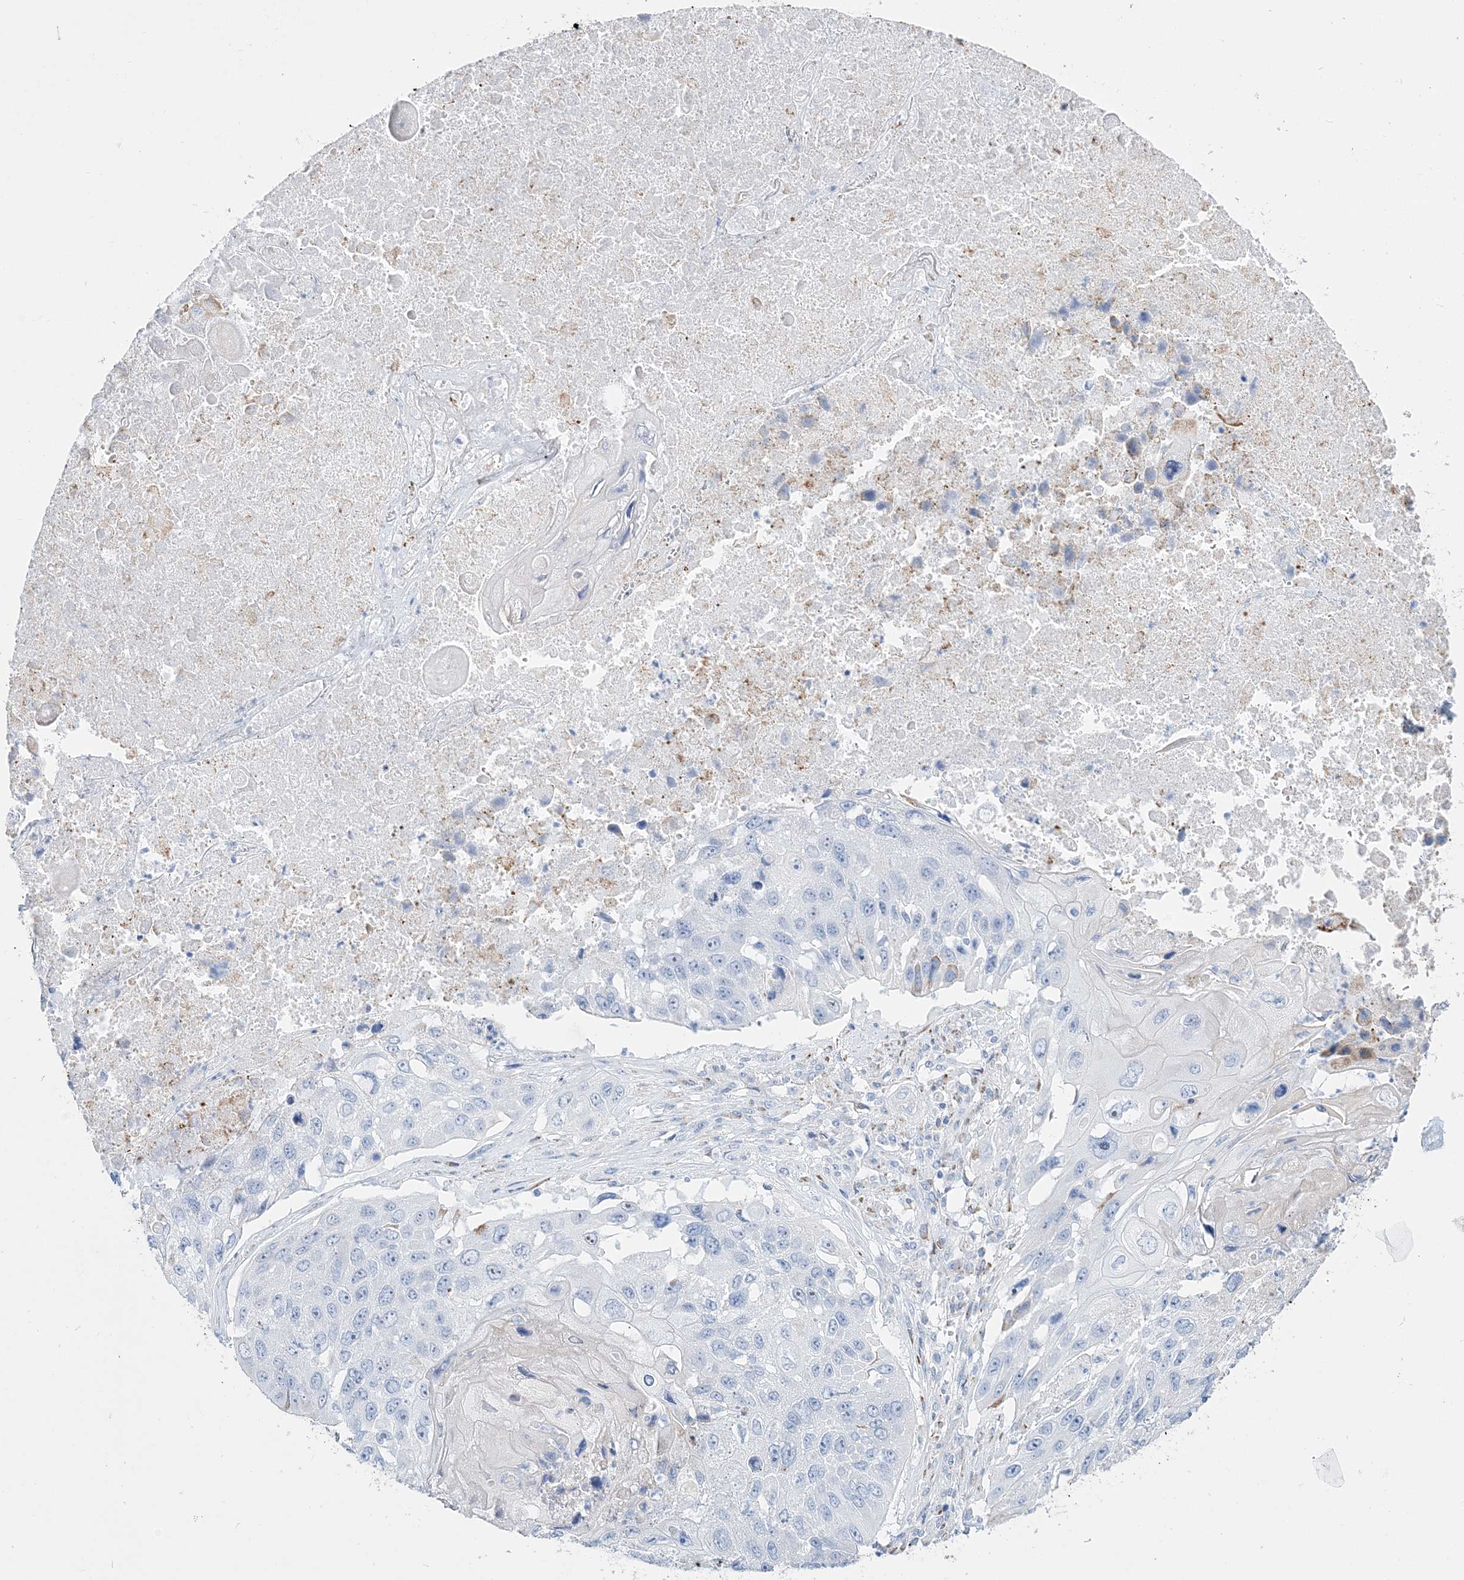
{"staining": {"intensity": "negative", "quantity": "none", "location": "none"}, "tissue": "lung cancer", "cell_type": "Tumor cells", "image_type": "cancer", "snomed": [{"axis": "morphology", "description": "Squamous cell carcinoma, NOS"}, {"axis": "topography", "description": "Lung"}], "caption": "The micrograph reveals no staining of tumor cells in lung cancer (squamous cell carcinoma). The staining was performed using DAB (3,3'-diaminobenzidine) to visualize the protein expression in brown, while the nuclei were stained in blue with hematoxylin (Magnification: 20x).", "gene": "TSPYL6", "patient": {"sex": "male", "age": 61}}